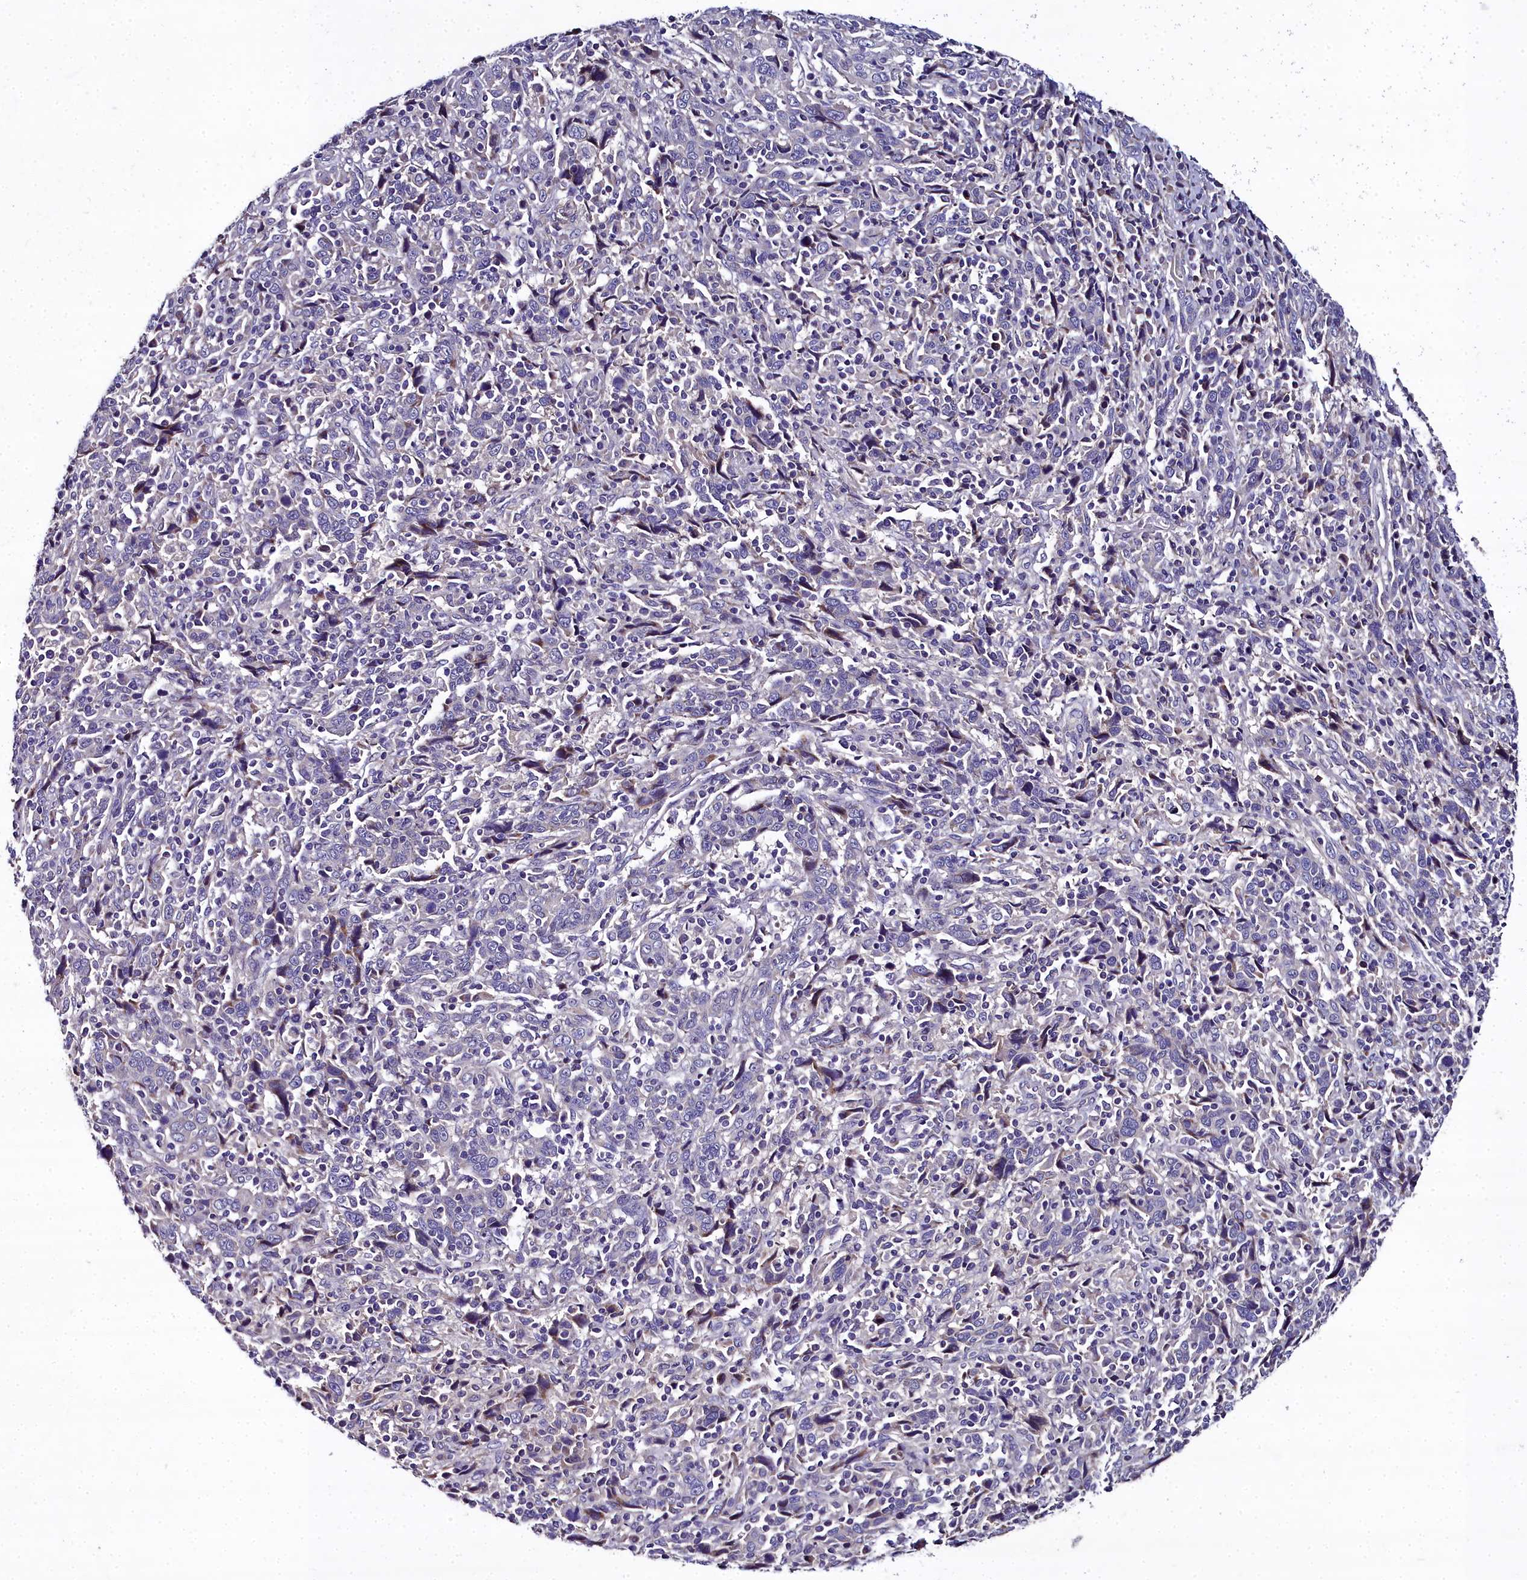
{"staining": {"intensity": "negative", "quantity": "none", "location": "none"}, "tissue": "cervical cancer", "cell_type": "Tumor cells", "image_type": "cancer", "snomed": [{"axis": "morphology", "description": "Squamous cell carcinoma, NOS"}, {"axis": "topography", "description": "Cervix"}], "caption": "An image of cervical cancer stained for a protein exhibits no brown staining in tumor cells. The staining was performed using DAB to visualize the protein expression in brown, while the nuclei were stained in blue with hematoxylin (Magnification: 20x).", "gene": "NT5M", "patient": {"sex": "female", "age": 46}}